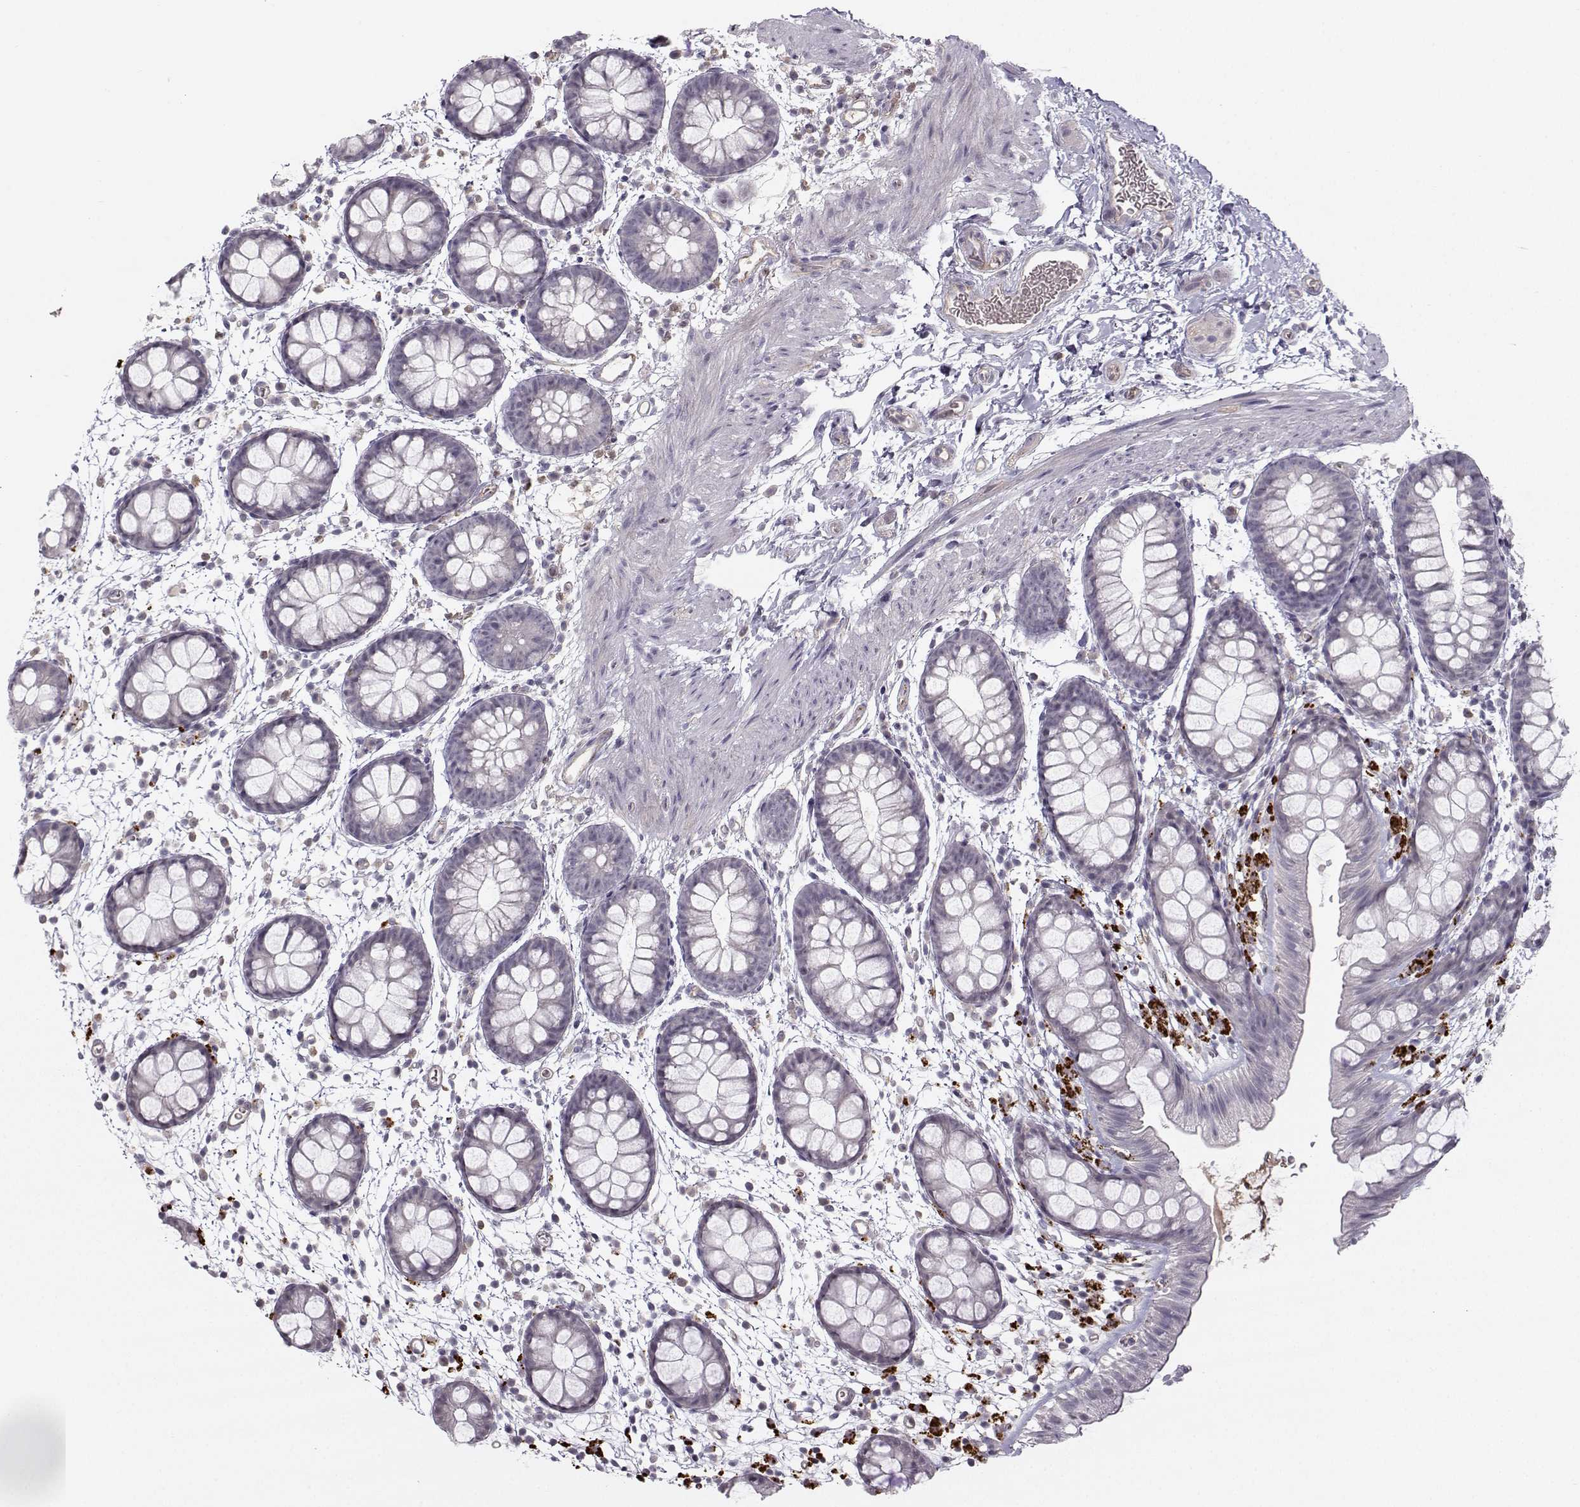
{"staining": {"intensity": "negative", "quantity": "none", "location": "none"}, "tissue": "rectum", "cell_type": "Glandular cells", "image_type": "normal", "snomed": [{"axis": "morphology", "description": "Normal tissue, NOS"}, {"axis": "topography", "description": "Rectum"}], "caption": "Protein analysis of normal rectum shows no significant positivity in glandular cells.", "gene": "OPRD1", "patient": {"sex": "male", "age": 57}}